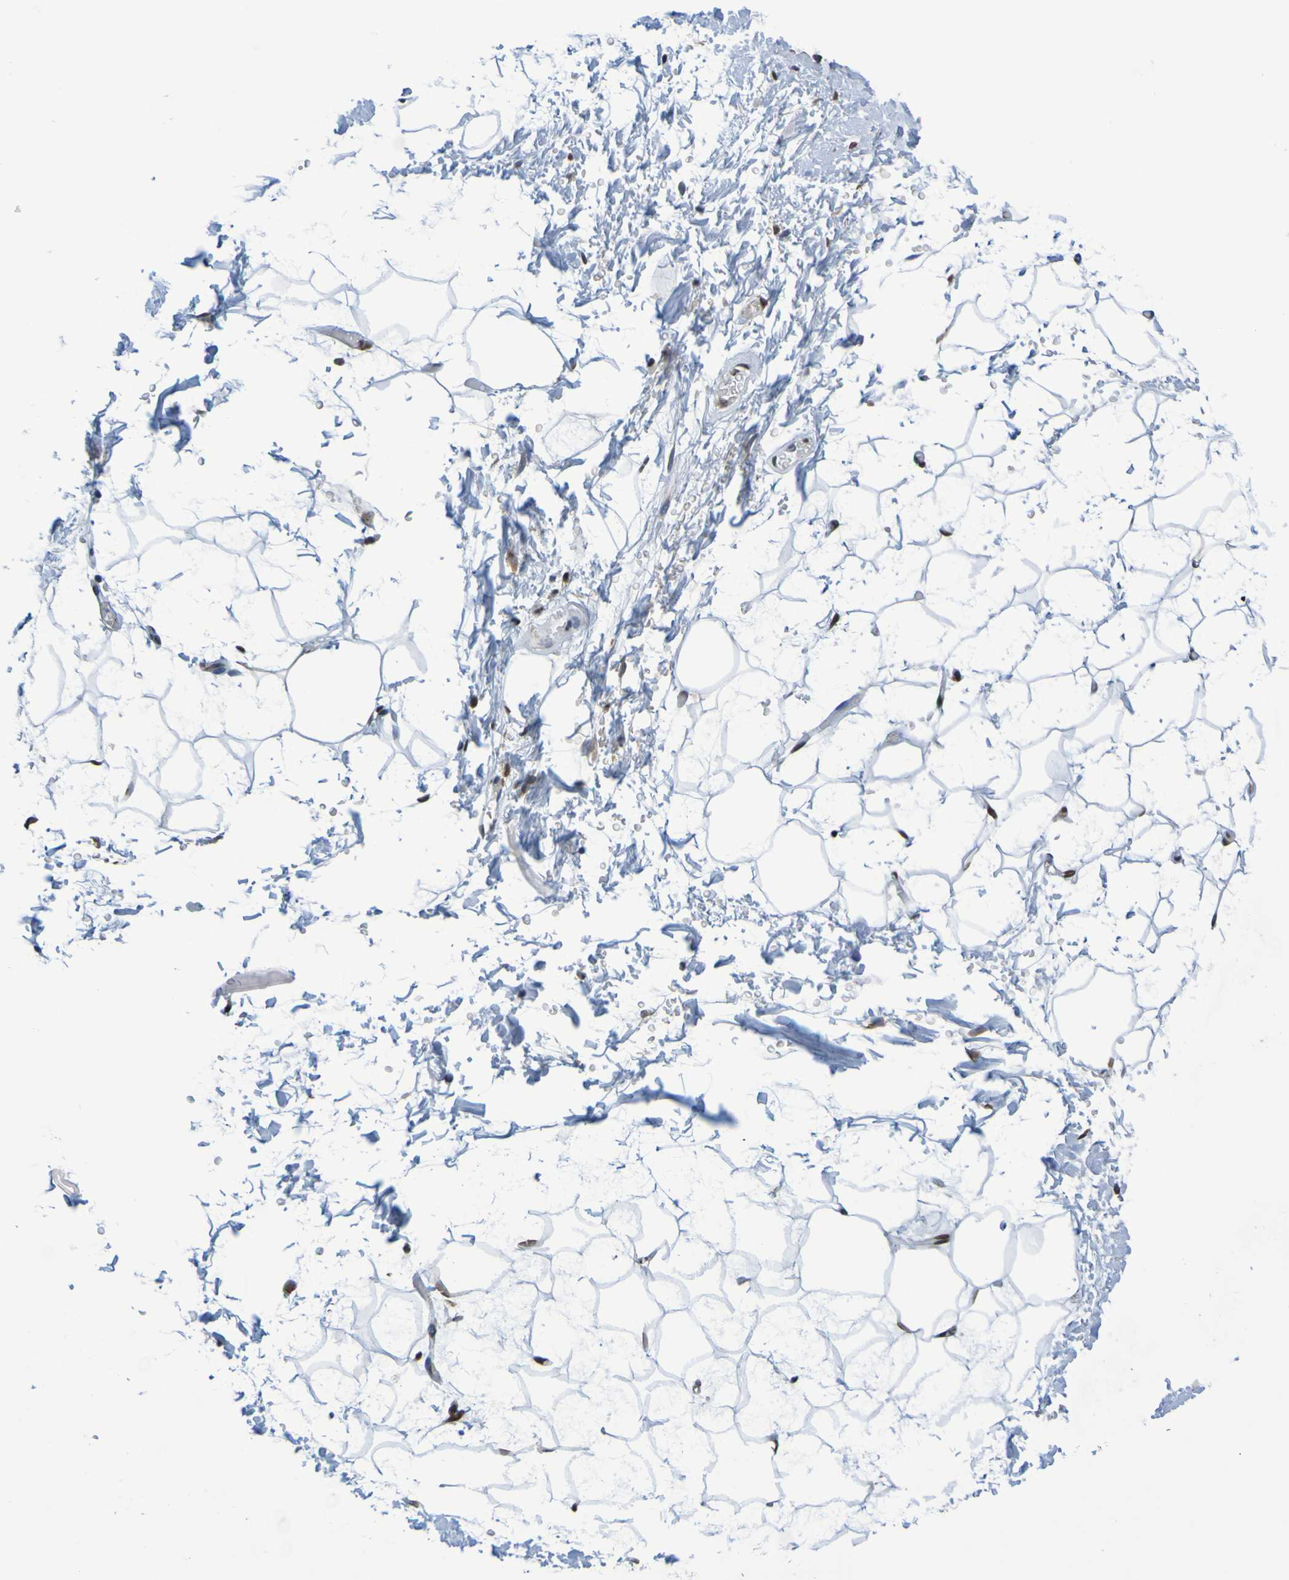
{"staining": {"intensity": "strong", "quantity": "25%-75%", "location": "nuclear"}, "tissue": "adipose tissue", "cell_type": "Adipocytes", "image_type": "normal", "snomed": [{"axis": "morphology", "description": "Normal tissue, NOS"}, {"axis": "topography", "description": "Soft tissue"}], "caption": "The immunohistochemical stain shows strong nuclear expression in adipocytes of unremarkable adipose tissue. The staining was performed using DAB to visualize the protein expression in brown, while the nuclei were stained in blue with hematoxylin (Magnification: 20x).", "gene": "HDAC2", "patient": {"sex": "male", "age": 72}}